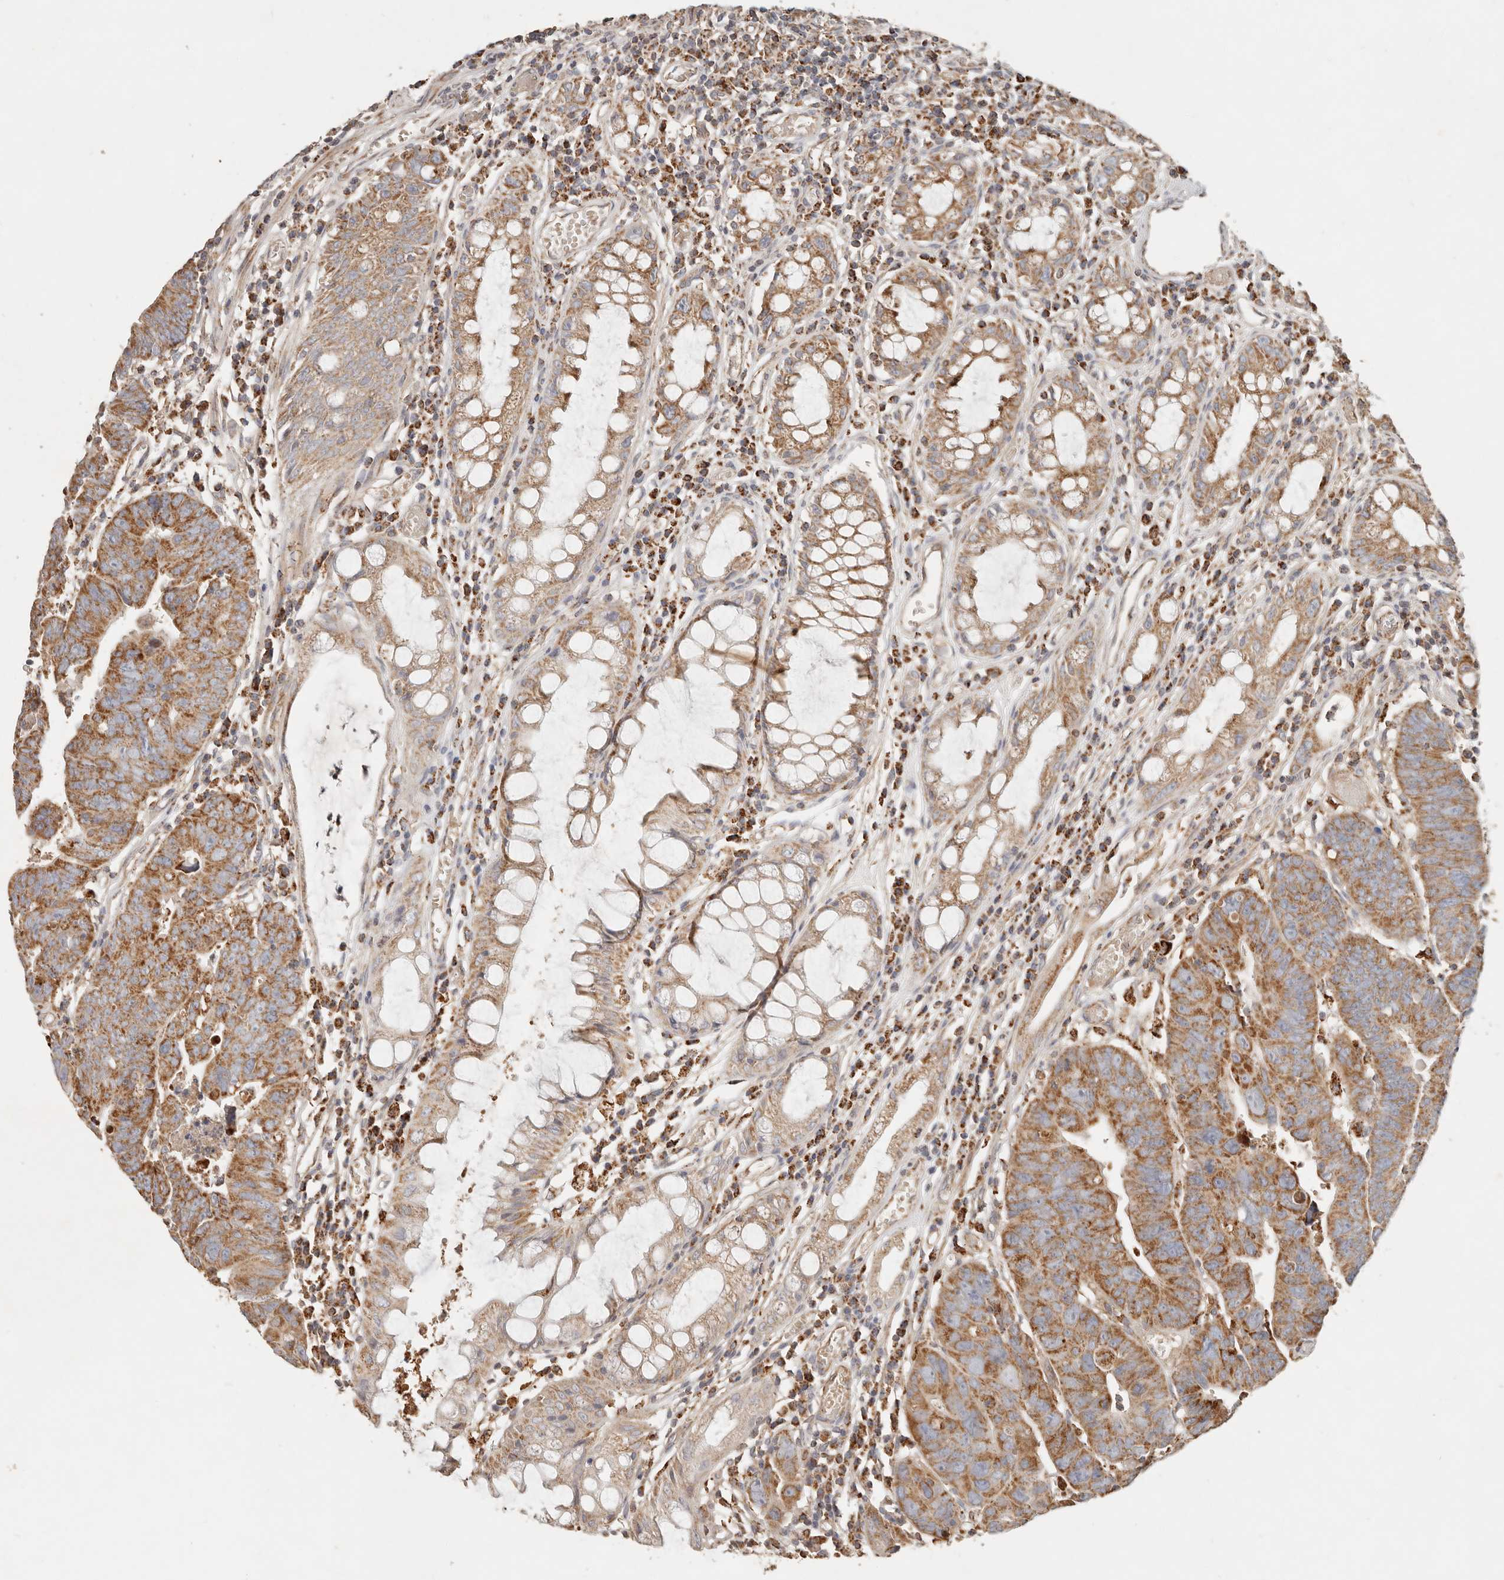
{"staining": {"intensity": "strong", "quantity": ">75%", "location": "cytoplasmic/membranous"}, "tissue": "colorectal cancer", "cell_type": "Tumor cells", "image_type": "cancer", "snomed": [{"axis": "morphology", "description": "Adenocarcinoma, NOS"}, {"axis": "topography", "description": "Rectum"}], "caption": "This image demonstrates colorectal cancer (adenocarcinoma) stained with immunohistochemistry (IHC) to label a protein in brown. The cytoplasmic/membranous of tumor cells show strong positivity for the protein. Nuclei are counter-stained blue.", "gene": "ARHGEF10L", "patient": {"sex": "female", "age": 65}}